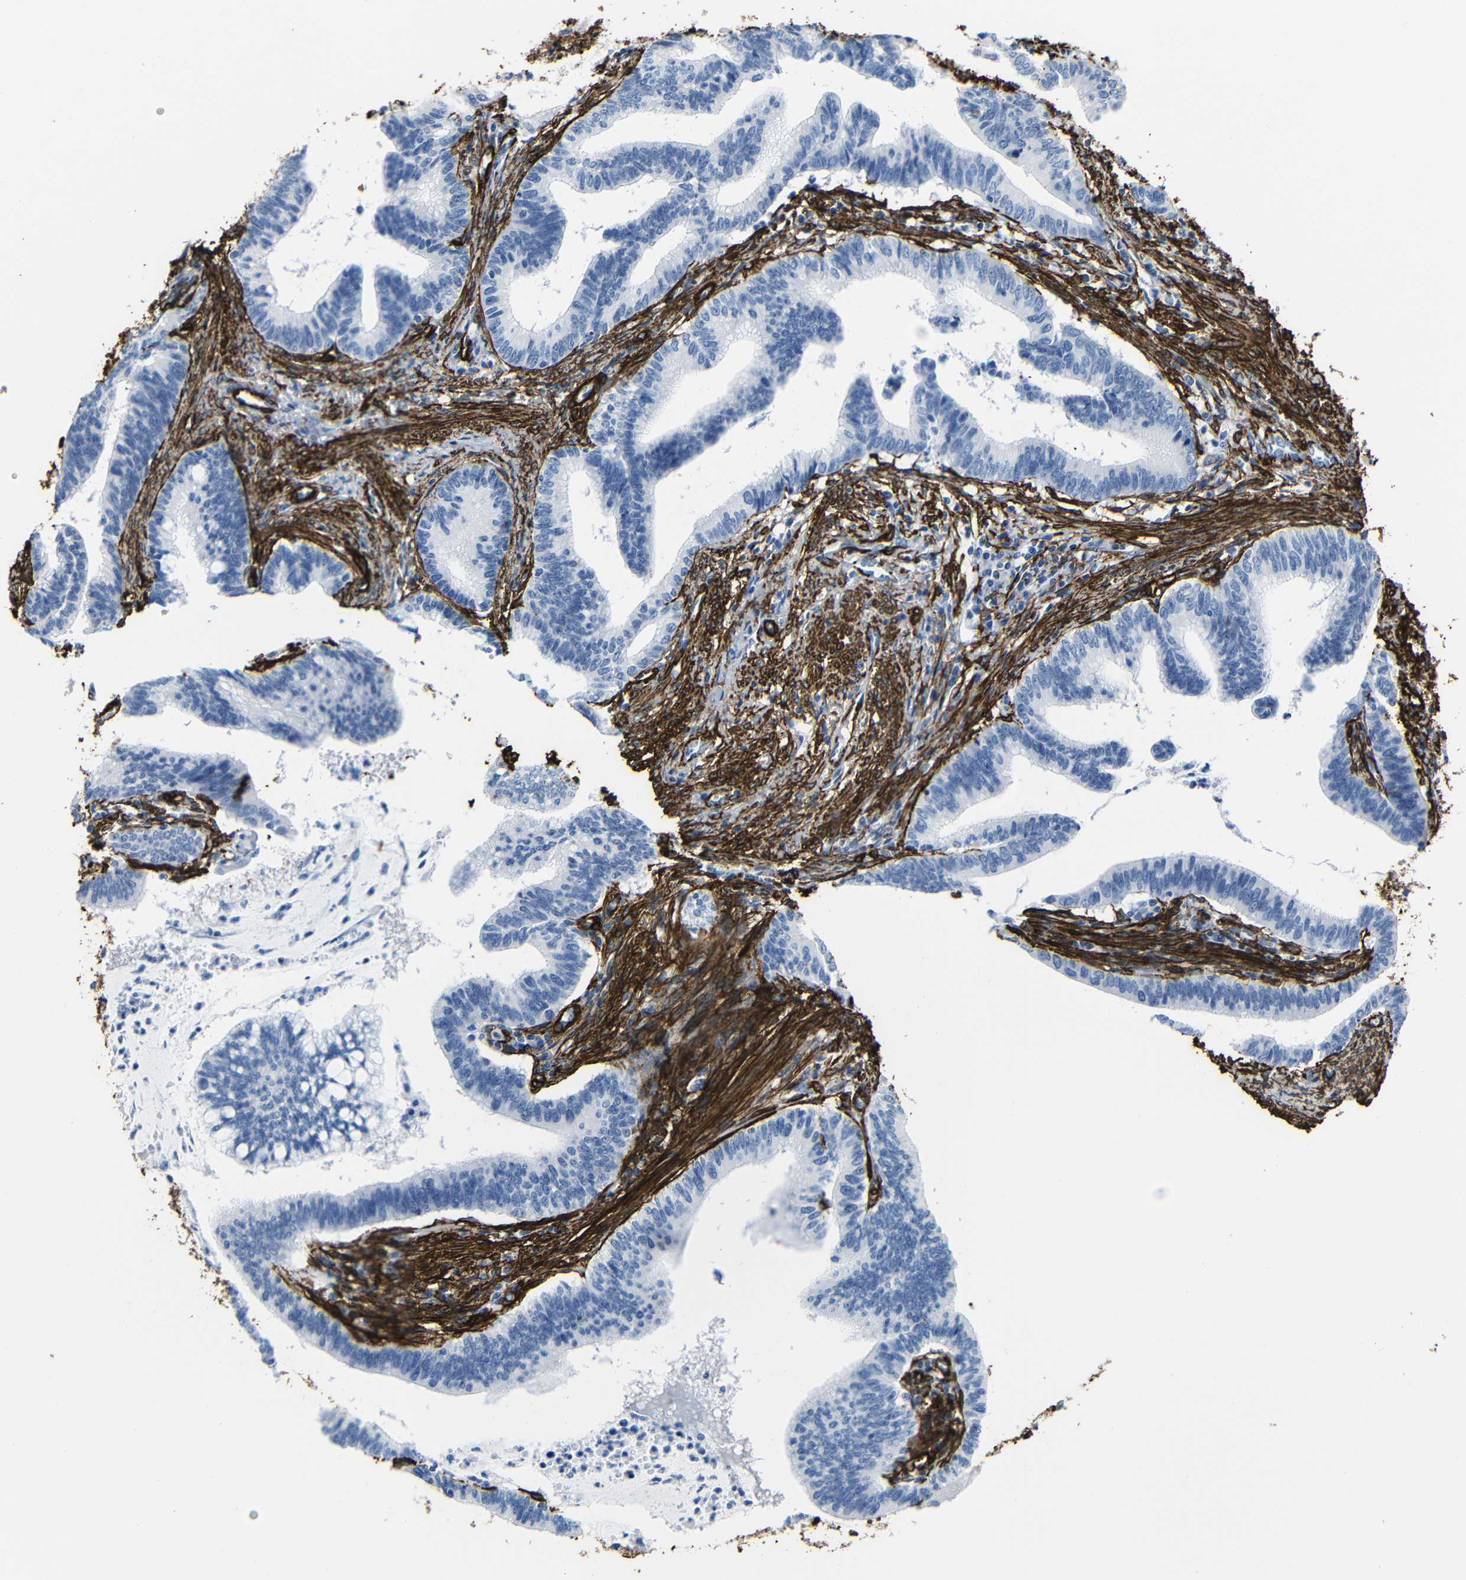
{"staining": {"intensity": "negative", "quantity": "none", "location": "none"}, "tissue": "cervical cancer", "cell_type": "Tumor cells", "image_type": "cancer", "snomed": [{"axis": "morphology", "description": "Adenocarcinoma, NOS"}, {"axis": "topography", "description": "Cervix"}], "caption": "Tumor cells are negative for protein expression in human cervical cancer.", "gene": "ACTA2", "patient": {"sex": "female", "age": 36}}